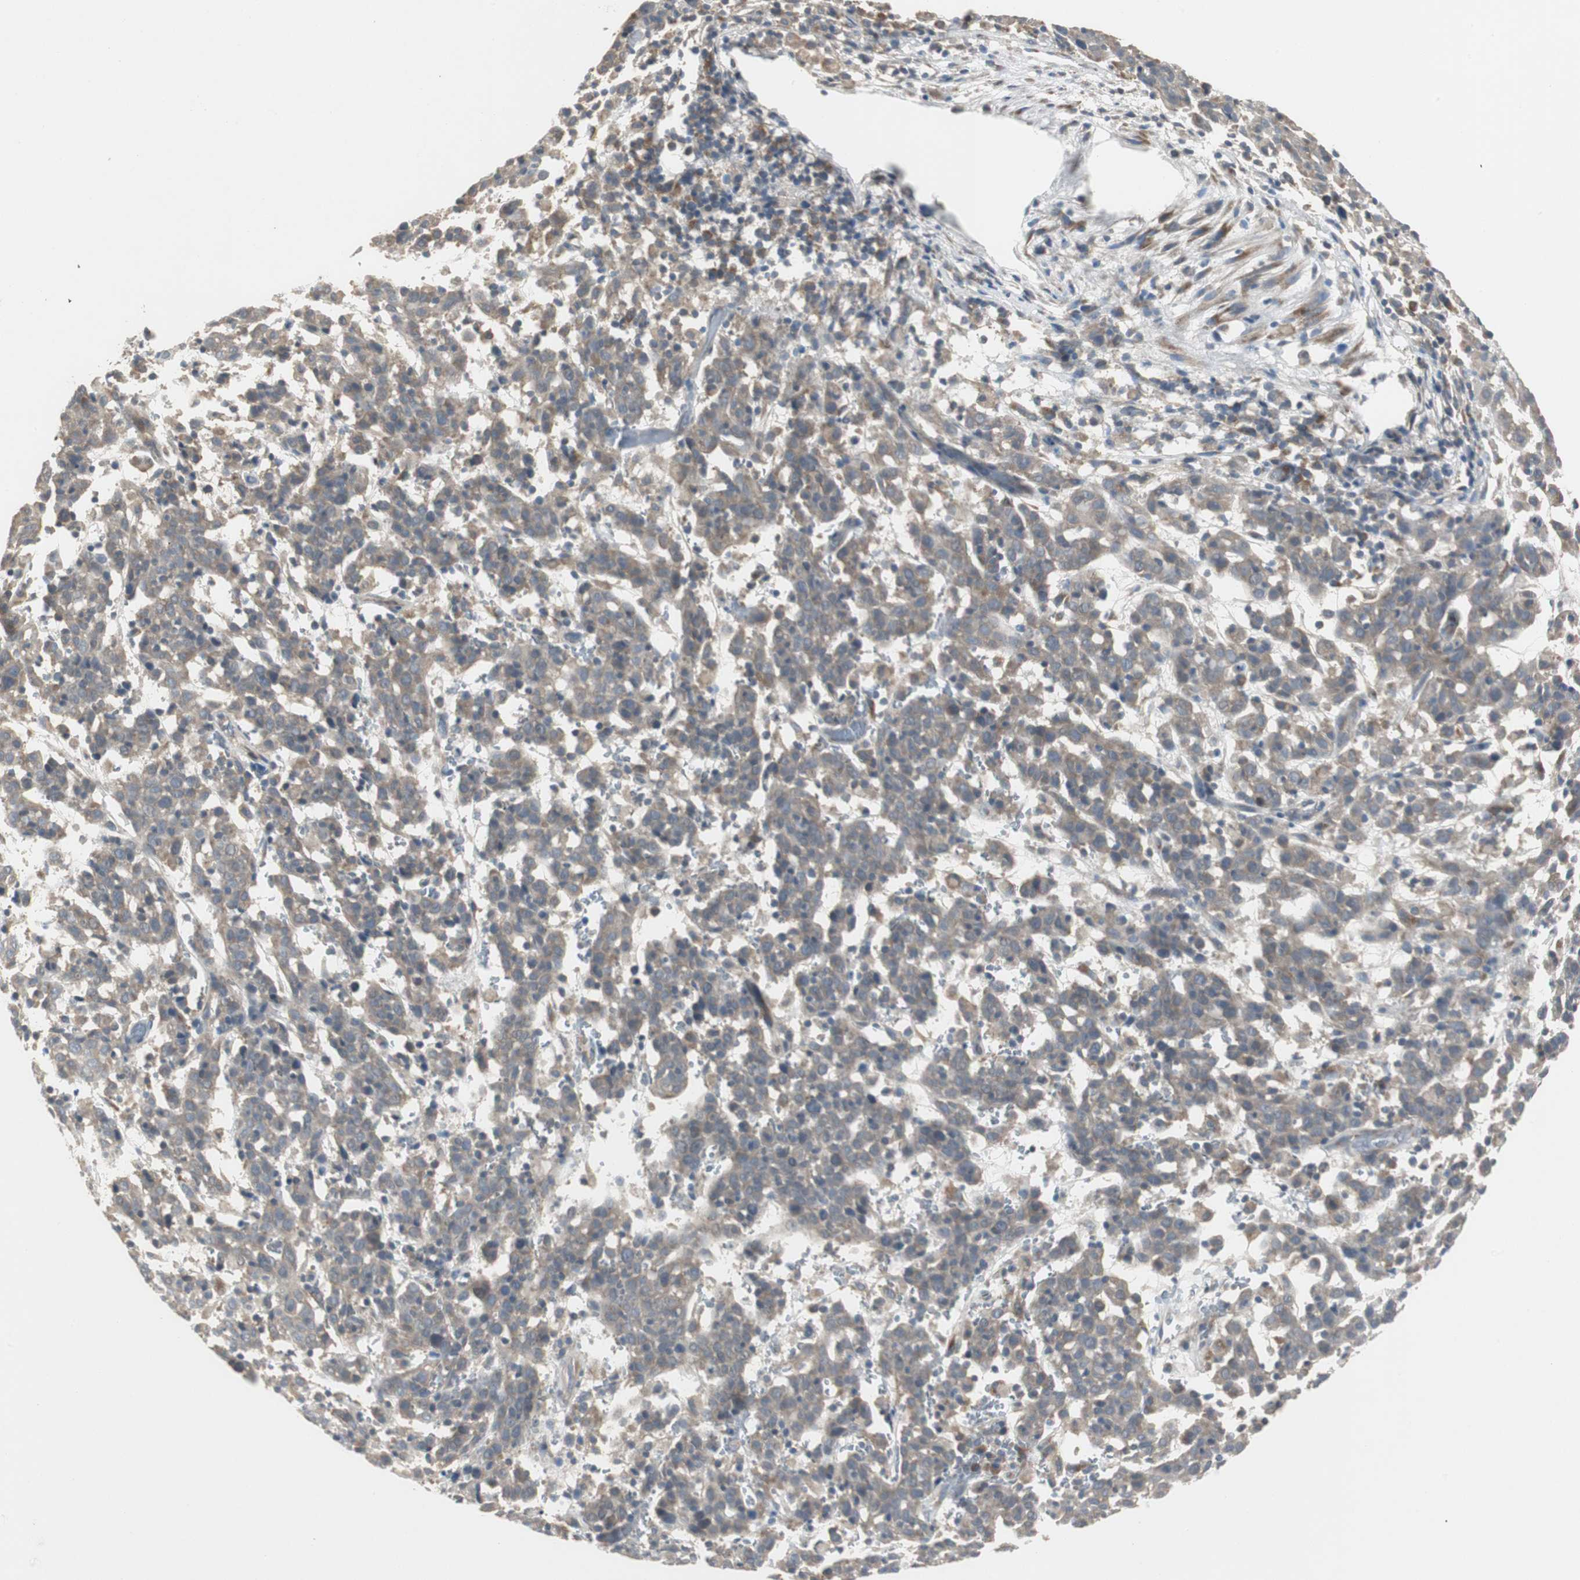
{"staining": {"intensity": "weak", "quantity": ">75%", "location": "cytoplasmic/membranous"}, "tissue": "cervical cancer", "cell_type": "Tumor cells", "image_type": "cancer", "snomed": [{"axis": "morphology", "description": "Normal tissue, NOS"}, {"axis": "morphology", "description": "Squamous cell carcinoma, NOS"}, {"axis": "topography", "description": "Cervix"}], "caption": "Immunohistochemistry of squamous cell carcinoma (cervical) demonstrates low levels of weak cytoplasmic/membranous positivity in approximately >75% of tumor cells. The staining was performed using DAB, with brown indicating positive protein expression. Nuclei are stained blue with hematoxylin.", "gene": "MYT1", "patient": {"sex": "female", "age": 67}}